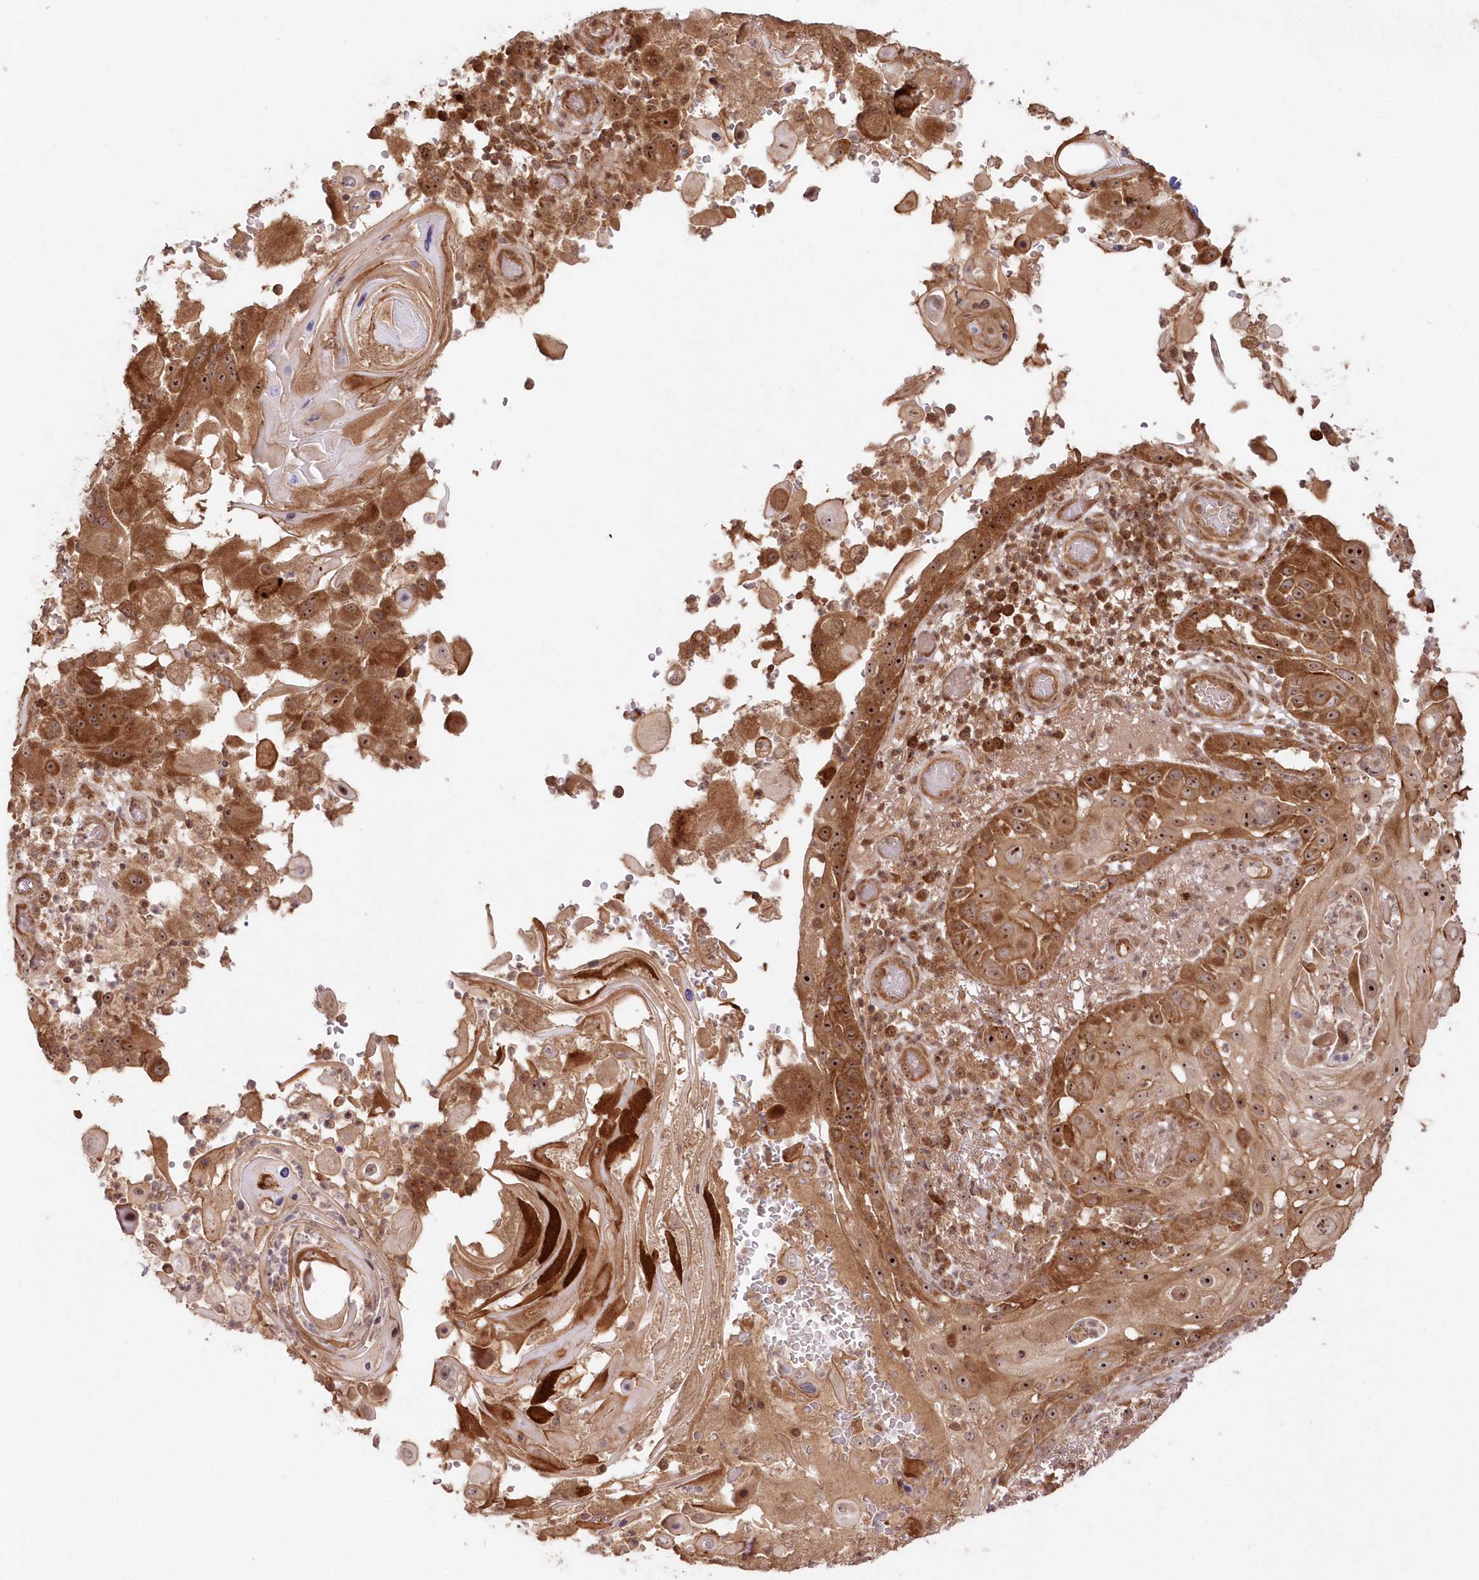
{"staining": {"intensity": "strong", "quantity": ">75%", "location": "cytoplasmic/membranous,nuclear"}, "tissue": "skin cancer", "cell_type": "Tumor cells", "image_type": "cancer", "snomed": [{"axis": "morphology", "description": "Squamous cell carcinoma, NOS"}, {"axis": "topography", "description": "Skin"}], "caption": "The image shows staining of squamous cell carcinoma (skin), revealing strong cytoplasmic/membranous and nuclear protein expression (brown color) within tumor cells.", "gene": "SERINC1", "patient": {"sex": "female", "age": 44}}